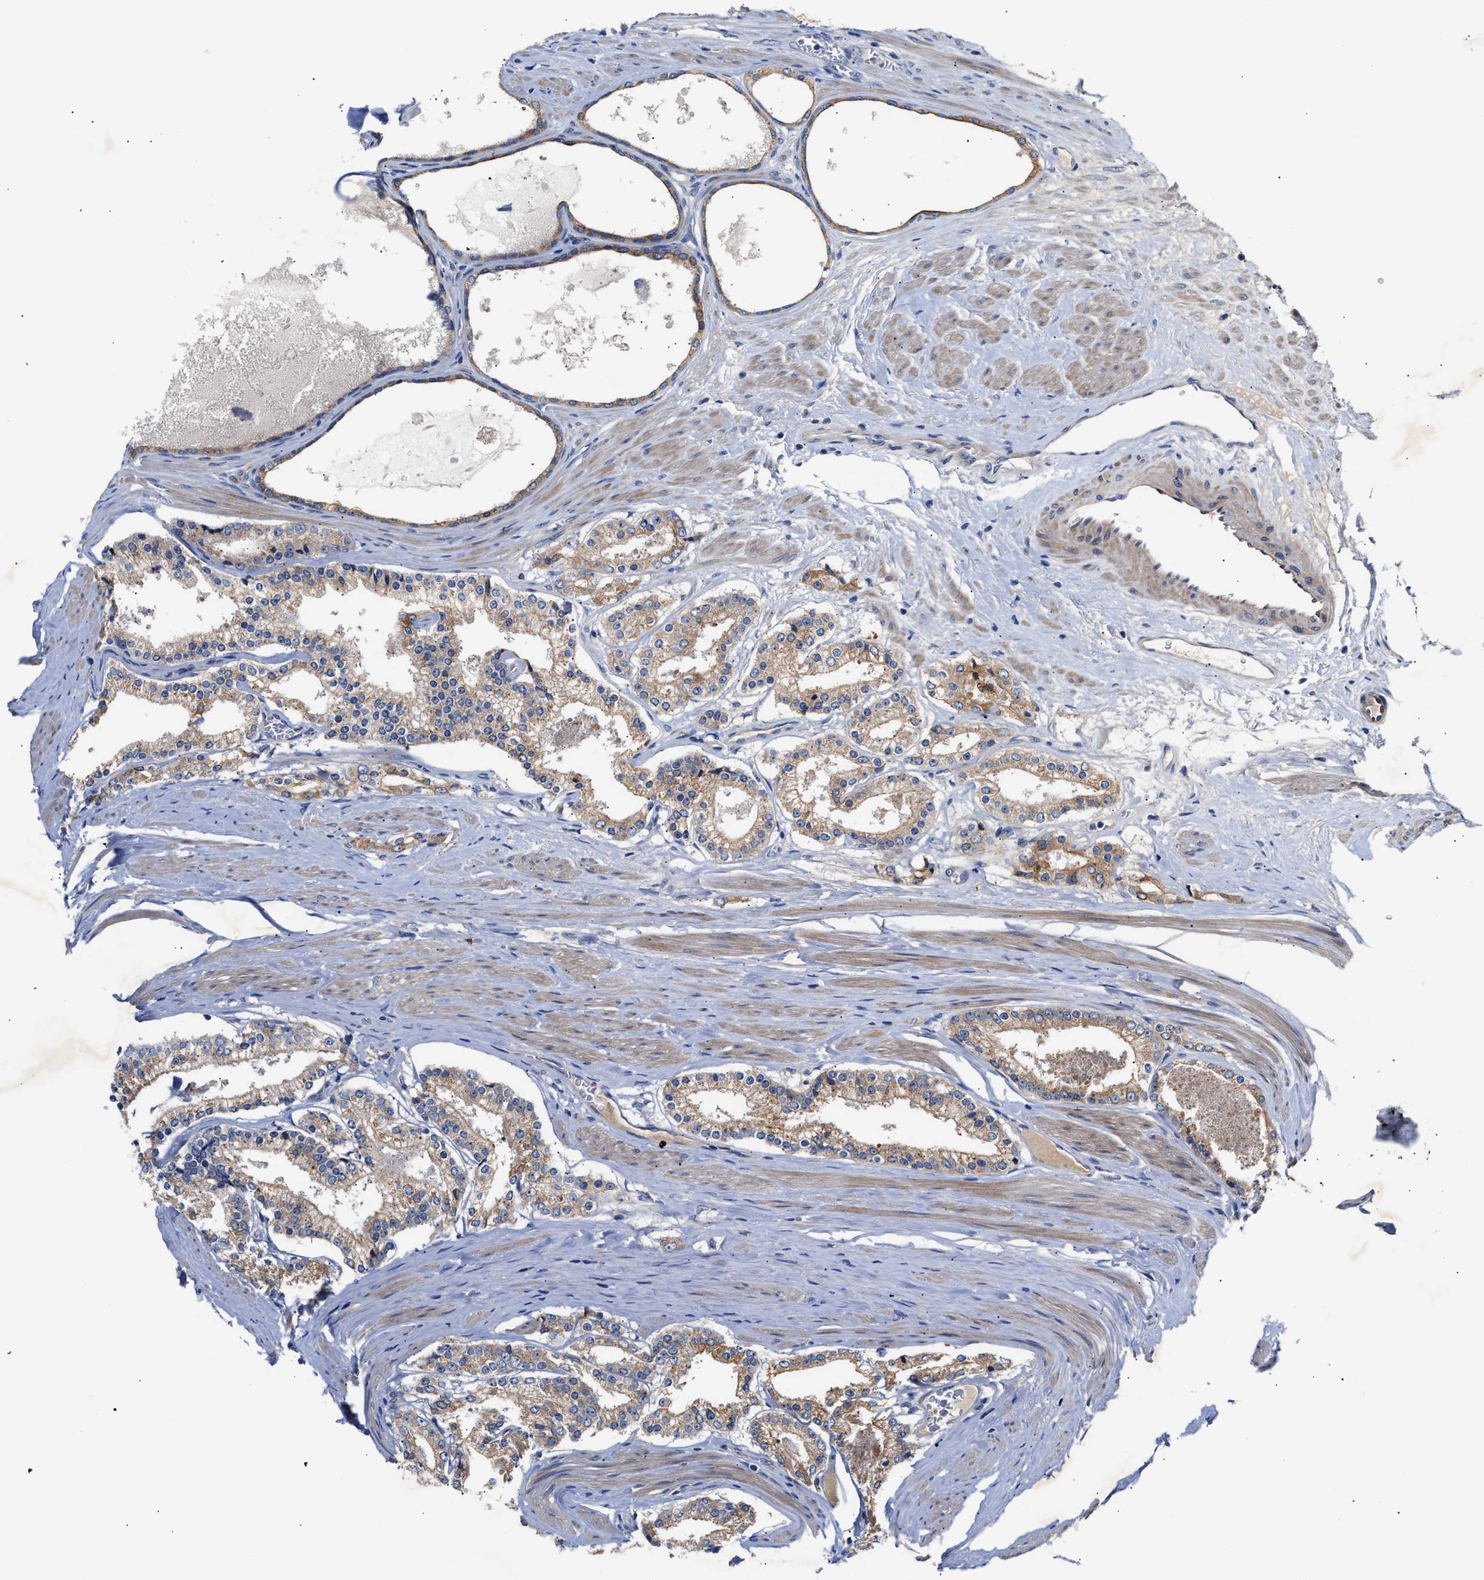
{"staining": {"intensity": "moderate", "quantity": "25%-75%", "location": "cytoplasmic/membranous"}, "tissue": "prostate cancer", "cell_type": "Tumor cells", "image_type": "cancer", "snomed": [{"axis": "morphology", "description": "Adenocarcinoma, Low grade"}, {"axis": "topography", "description": "Prostate"}], "caption": "DAB immunohistochemical staining of human prostate adenocarcinoma (low-grade) reveals moderate cytoplasmic/membranous protein expression in about 25%-75% of tumor cells. Immunohistochemistry (ihc) stains the protein in brown and the nuclei are stained blue.", "gene": "CCDC146", "patient": {"sex": "male", "age": 63}}